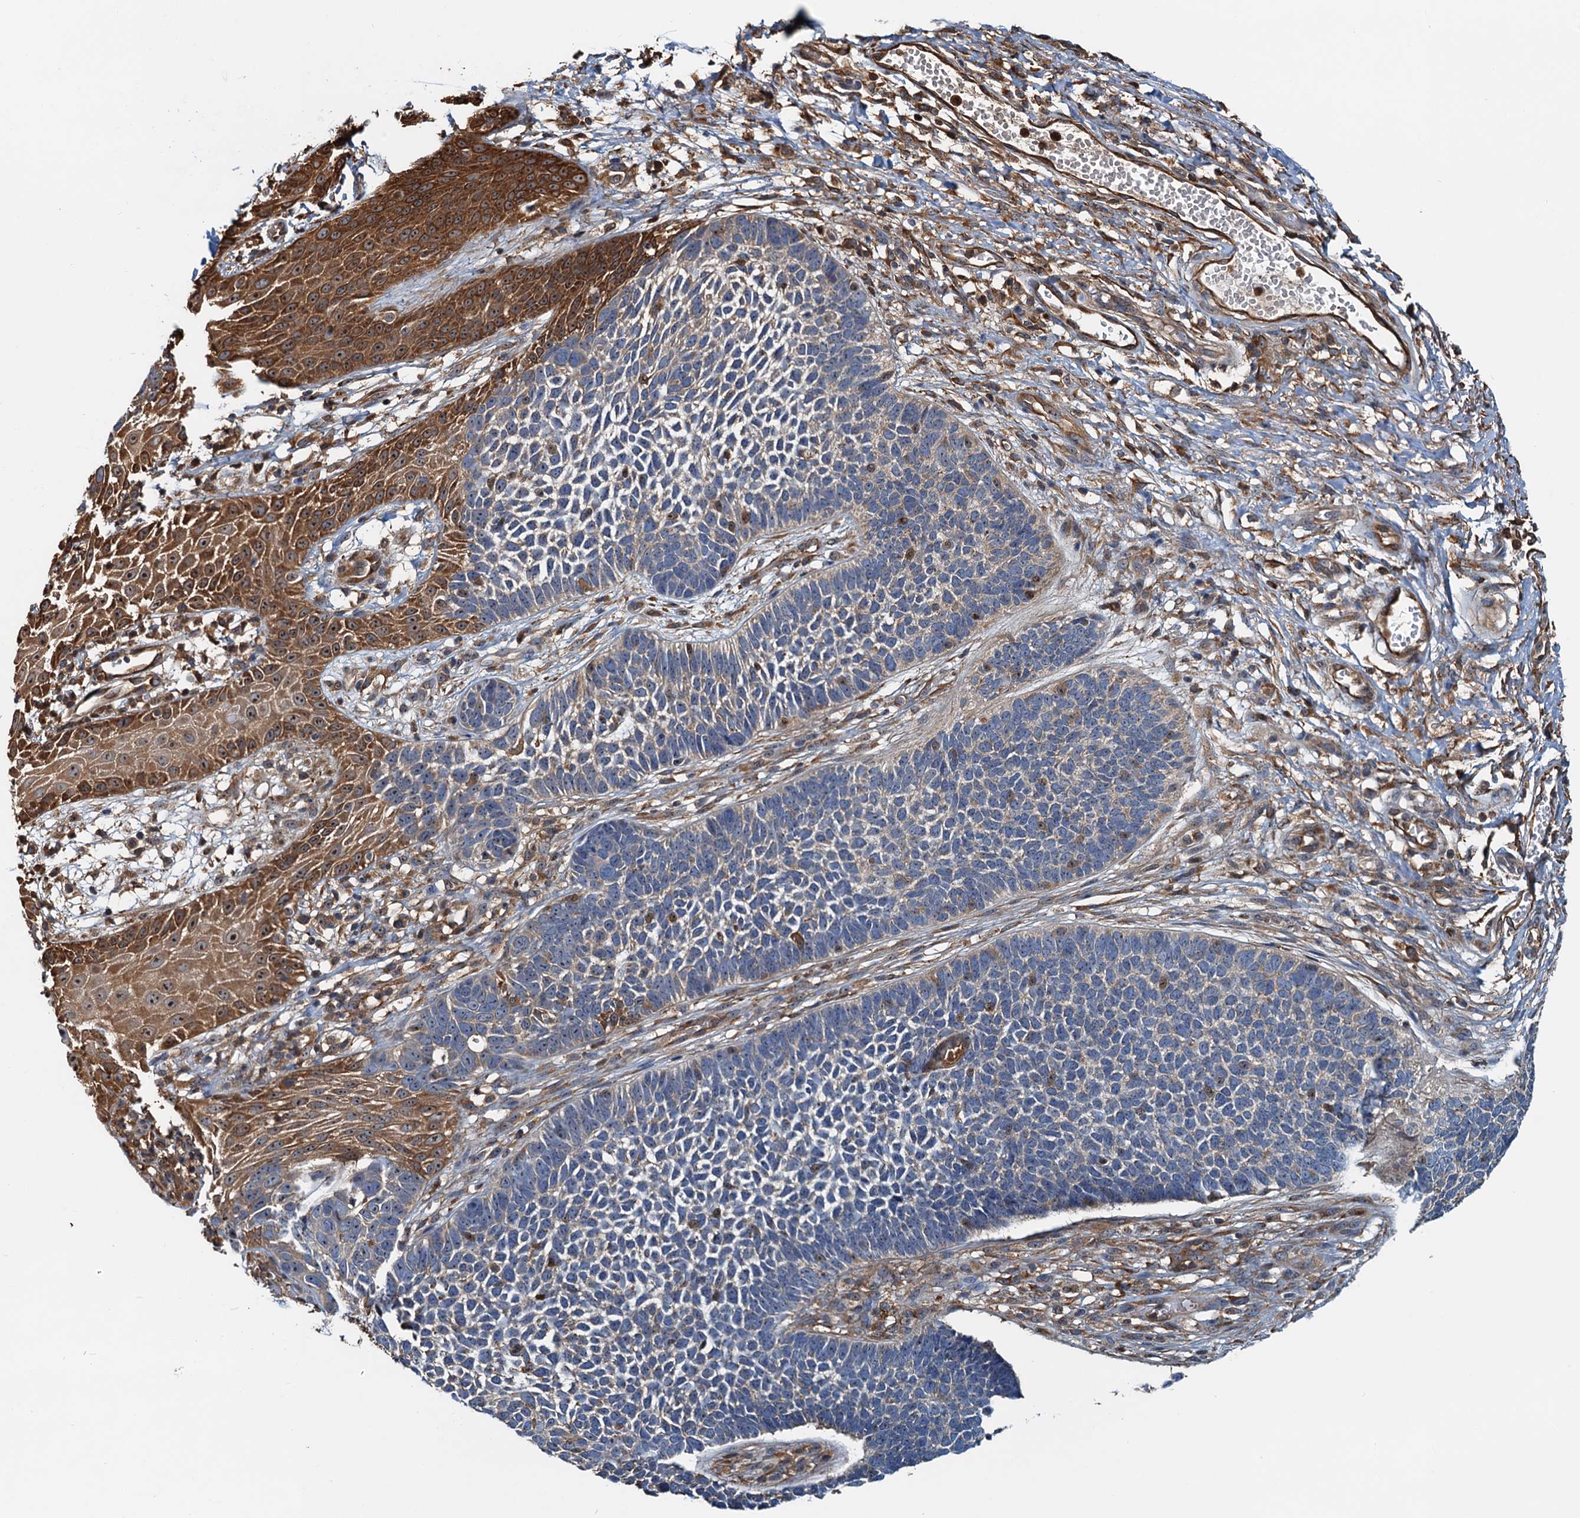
{"staining": {"intensity": "negative", "quantity": "none", "location": "none"}, "tissue": "skin cancer", "cell_type": "Tumor cells", "image_type": "cancer", "snomed": [{"axis": "morphology", "description": "Basal cell carcinoma"}, {"axis": "topography", "description": "Skin"}], "caption": "Immunohistochemistry image of skin cancer (basal cell carcinoma) stained for a protein (brown), which demonstrates no positivity in tumor cells.", "gene": "USP6NL", "patient": {"sex": "female", "age": 84}}